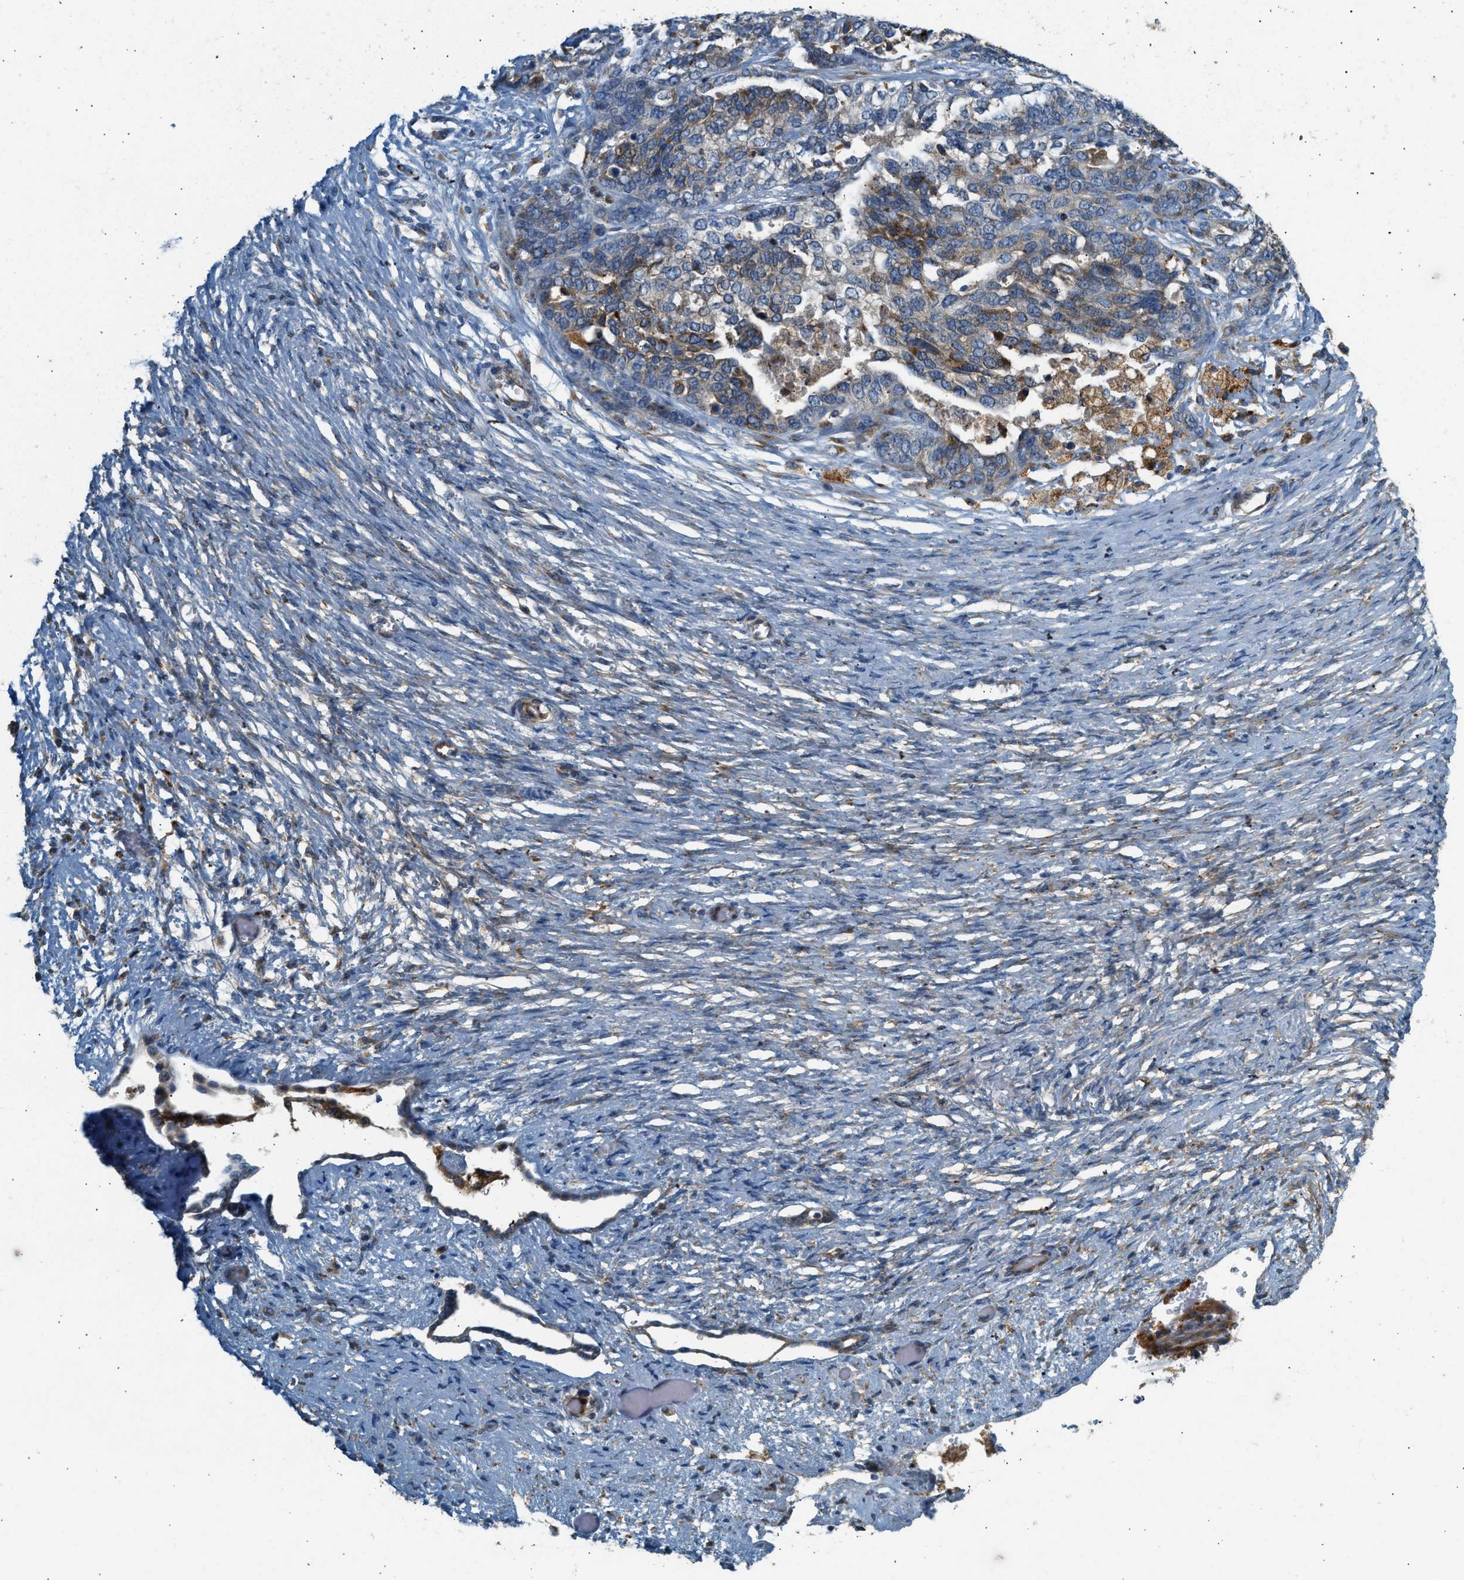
{"staining": {"intensity": "moderate", "quantity": "25%-75%", "location": "cytoplasmic/membranous"}, "tissue": "ovarian cancer", "cell_type": "Tumor cells", "image_type": "cancer", "snomed": [{"axis": "morphology", "description": "Cystadenocarcinoma, serous, NOS"}, {"axis": "topography", "description": "Ovary"}], "caption": "DAB immunohistochemical staining of human ovarian cancer exhibits moderate cytoplasmic/membranous protein staining in approximately 25%-75% of tumor cells. The staining was performed using DAB, with brown indicating positive protein expression. Nuclei are stained blue with hematoxylin.", "gene": "CTSB", "patient": {"sex": "female", "age": 44}}